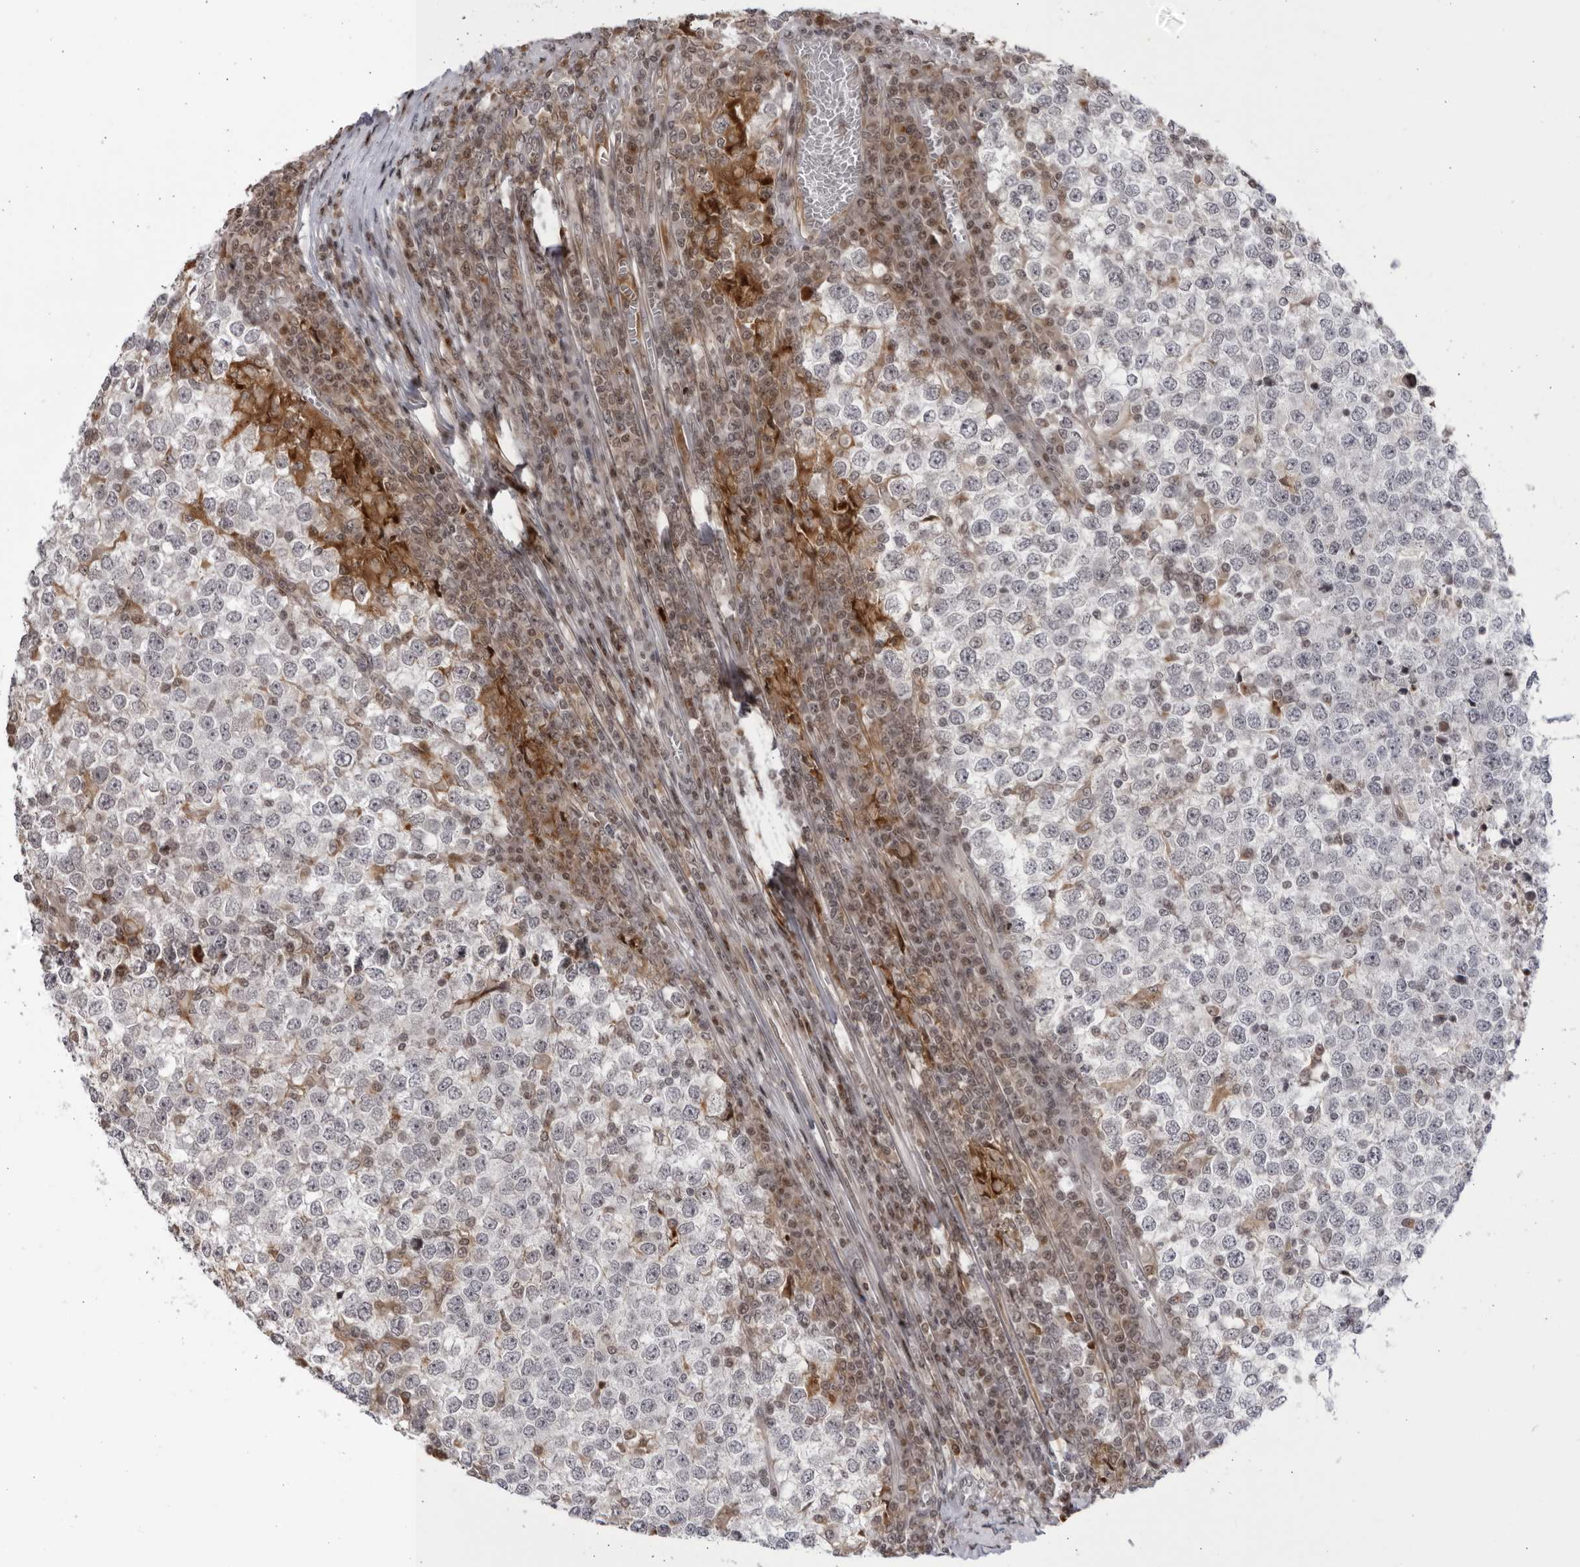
{"staining": {"intensity": "negative", "quantity": "none", "location": "none"}, "tissue": "testis cancer", "cell_type": "Tumor cells", "image_type": "cancer", "snomed": [{"axis": "morphology", "description": "Seminoma, NOS"}, {"axis": "topography", "description": "Testis"}], "caption": "High power microscopy histopathology image of an immunohistochemistry (IHC) photomicrograph of seminoma (testis), revealing no significant staining in tumor cells.", "gene": "DTL", "patient": {"sex": "male", "age": 65}}